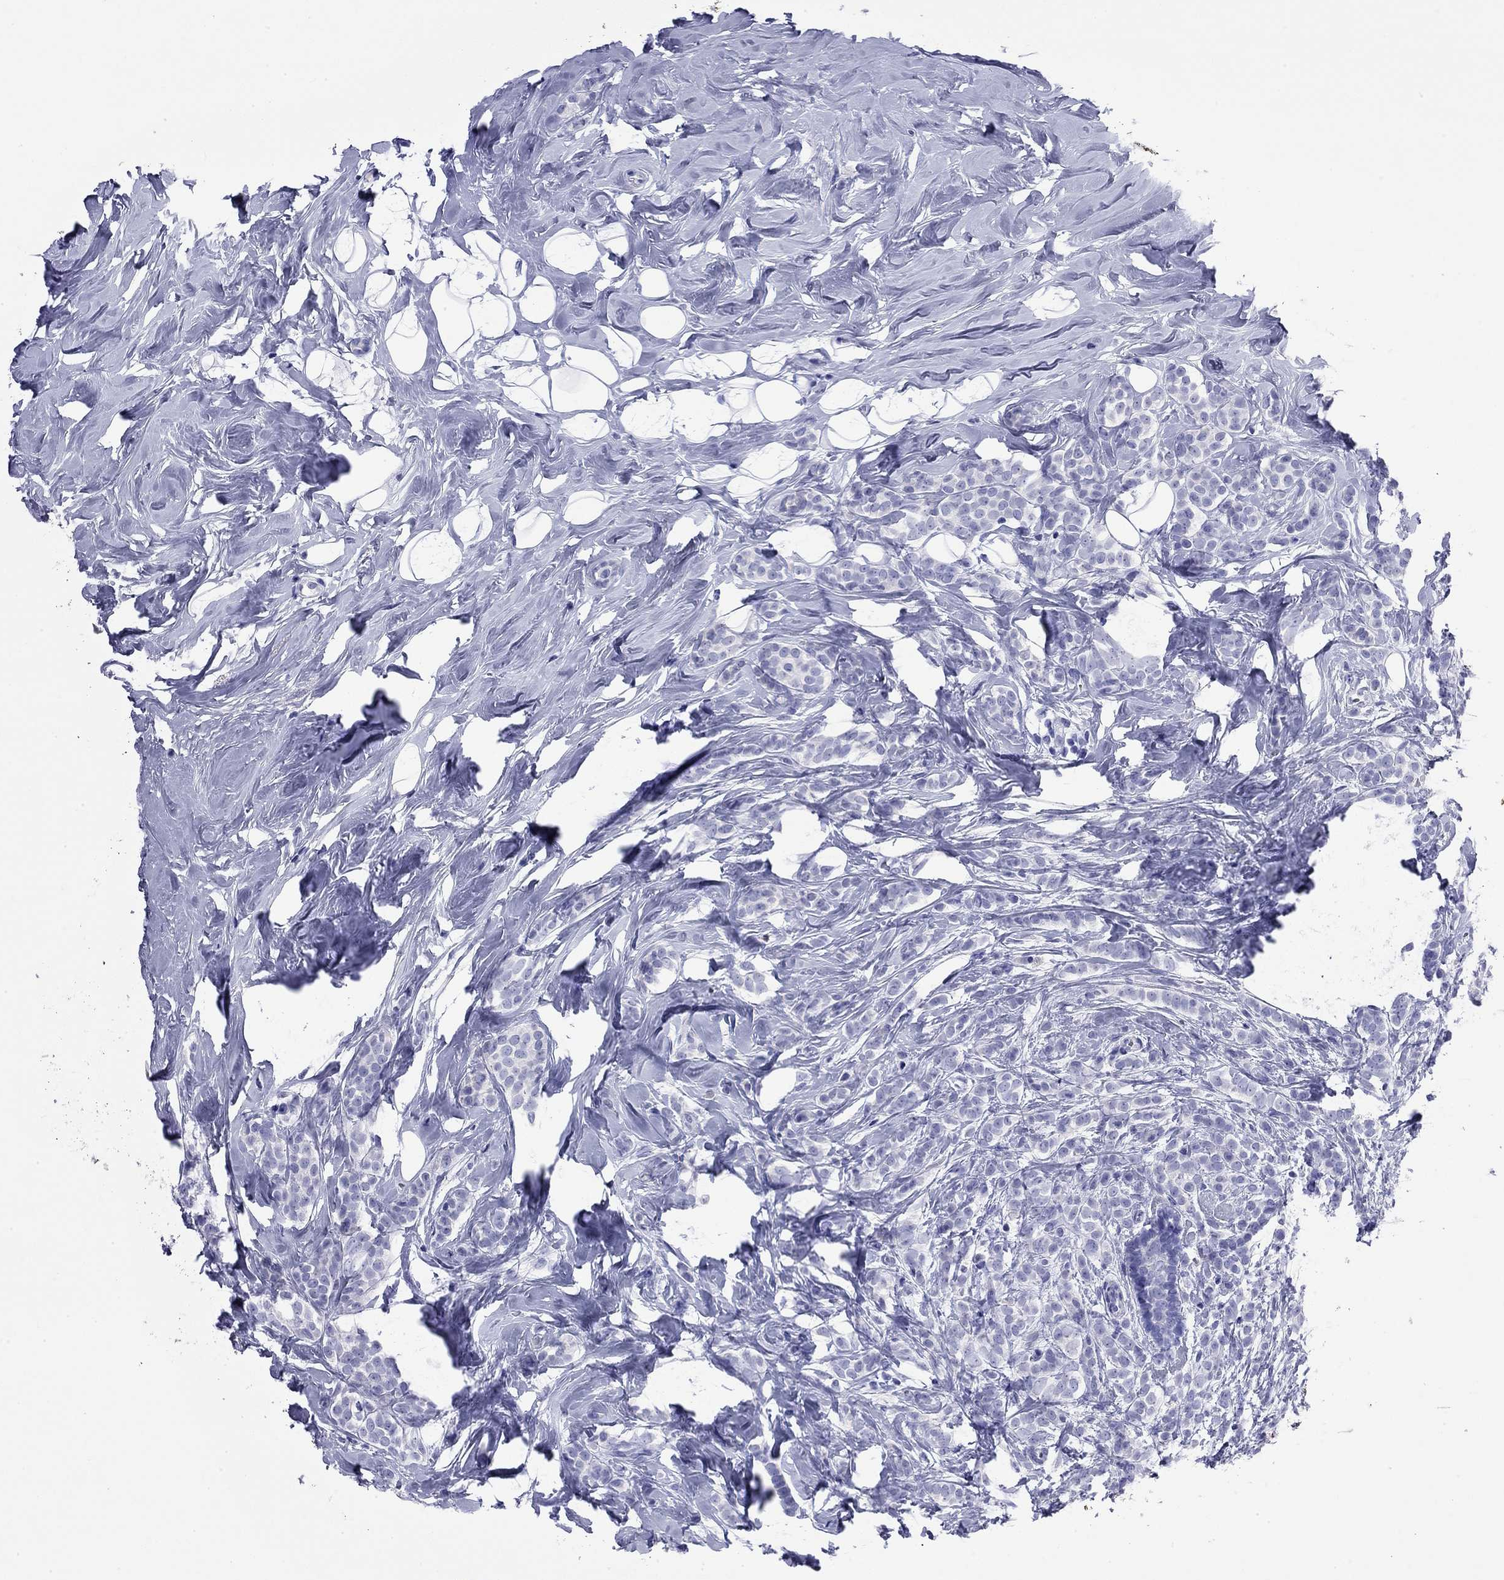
{"staining": {"intensity": "negative", "quantity": "none", "location": "none"}, "tissue": "breast cancer", "cell_type": "Tumor cells", "image_type": "cancer", "snomed": [{"axis": "morphology", "description": "Lobular carcinoma"}, {"axis": "topography", "description": "Breast"}], "caption": "Immunohistochemistry histopathology image of neoplastic tissue: breast cancer stained with DAB shows no significant protein staining in tumor cells.", "gene": "FIGLA", "patient": {"sex": "female", "age": 49}}